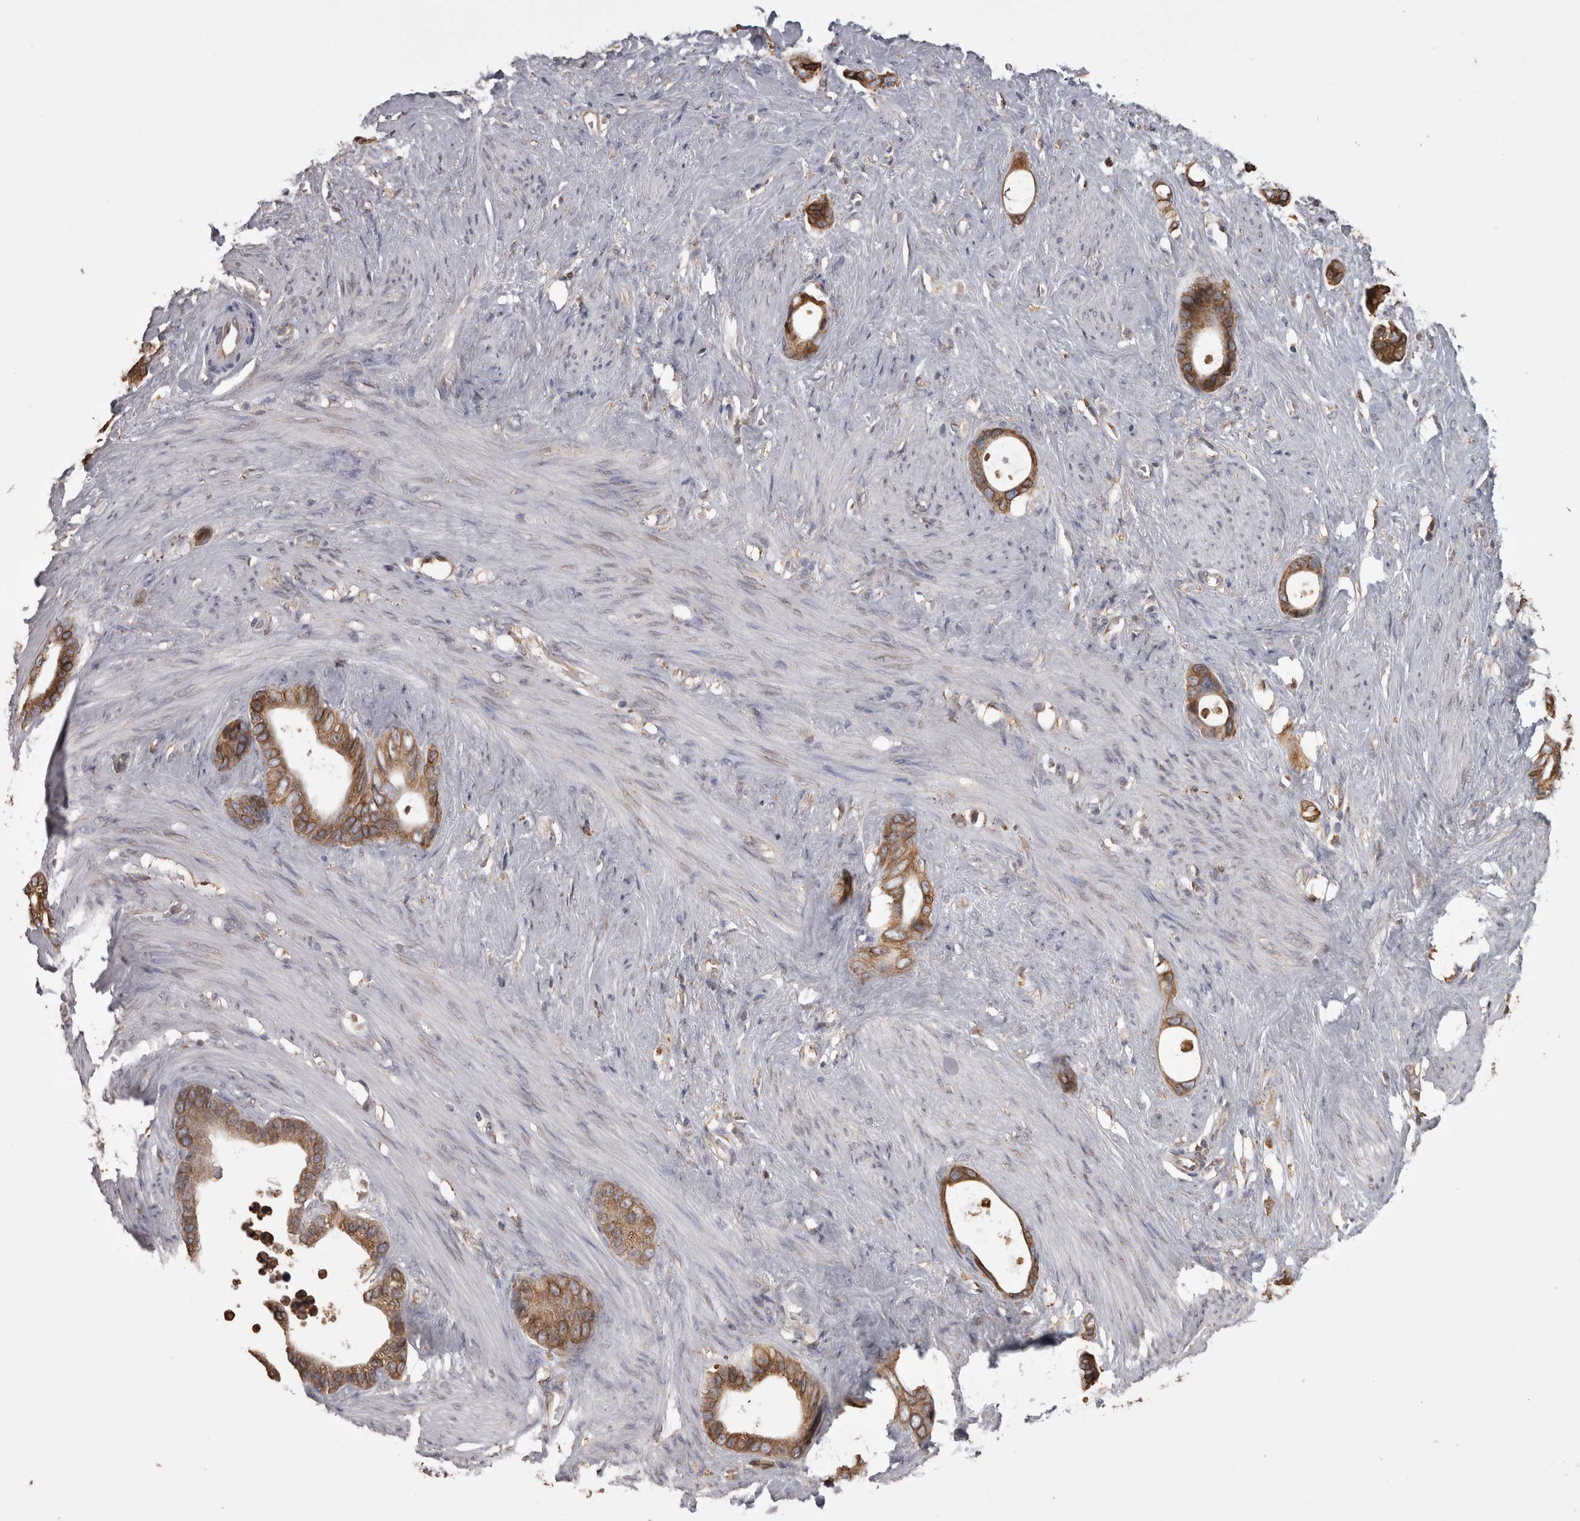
{"staining": {"intensity": "moderate", "quantity": ">75%", "location": "cytoplasmic/membranous"}, "tissue": "stomach cancer", "cell_type": "Tumor cells", "image_type": "cancer", "snomed": [{"axis": "morphology", "description": "Adenocarcinoma, NOS"}, {"axis": "topography", "description": "Stomach"}], "caption": "The immunohistochemical stain highlights moderate cytoplasmic/membranous staining in tumor cells of stomach cancer (adenocarcinoma) tissue.", "gene": "PON2", "patient": {"sex": "female", "age": 75}}